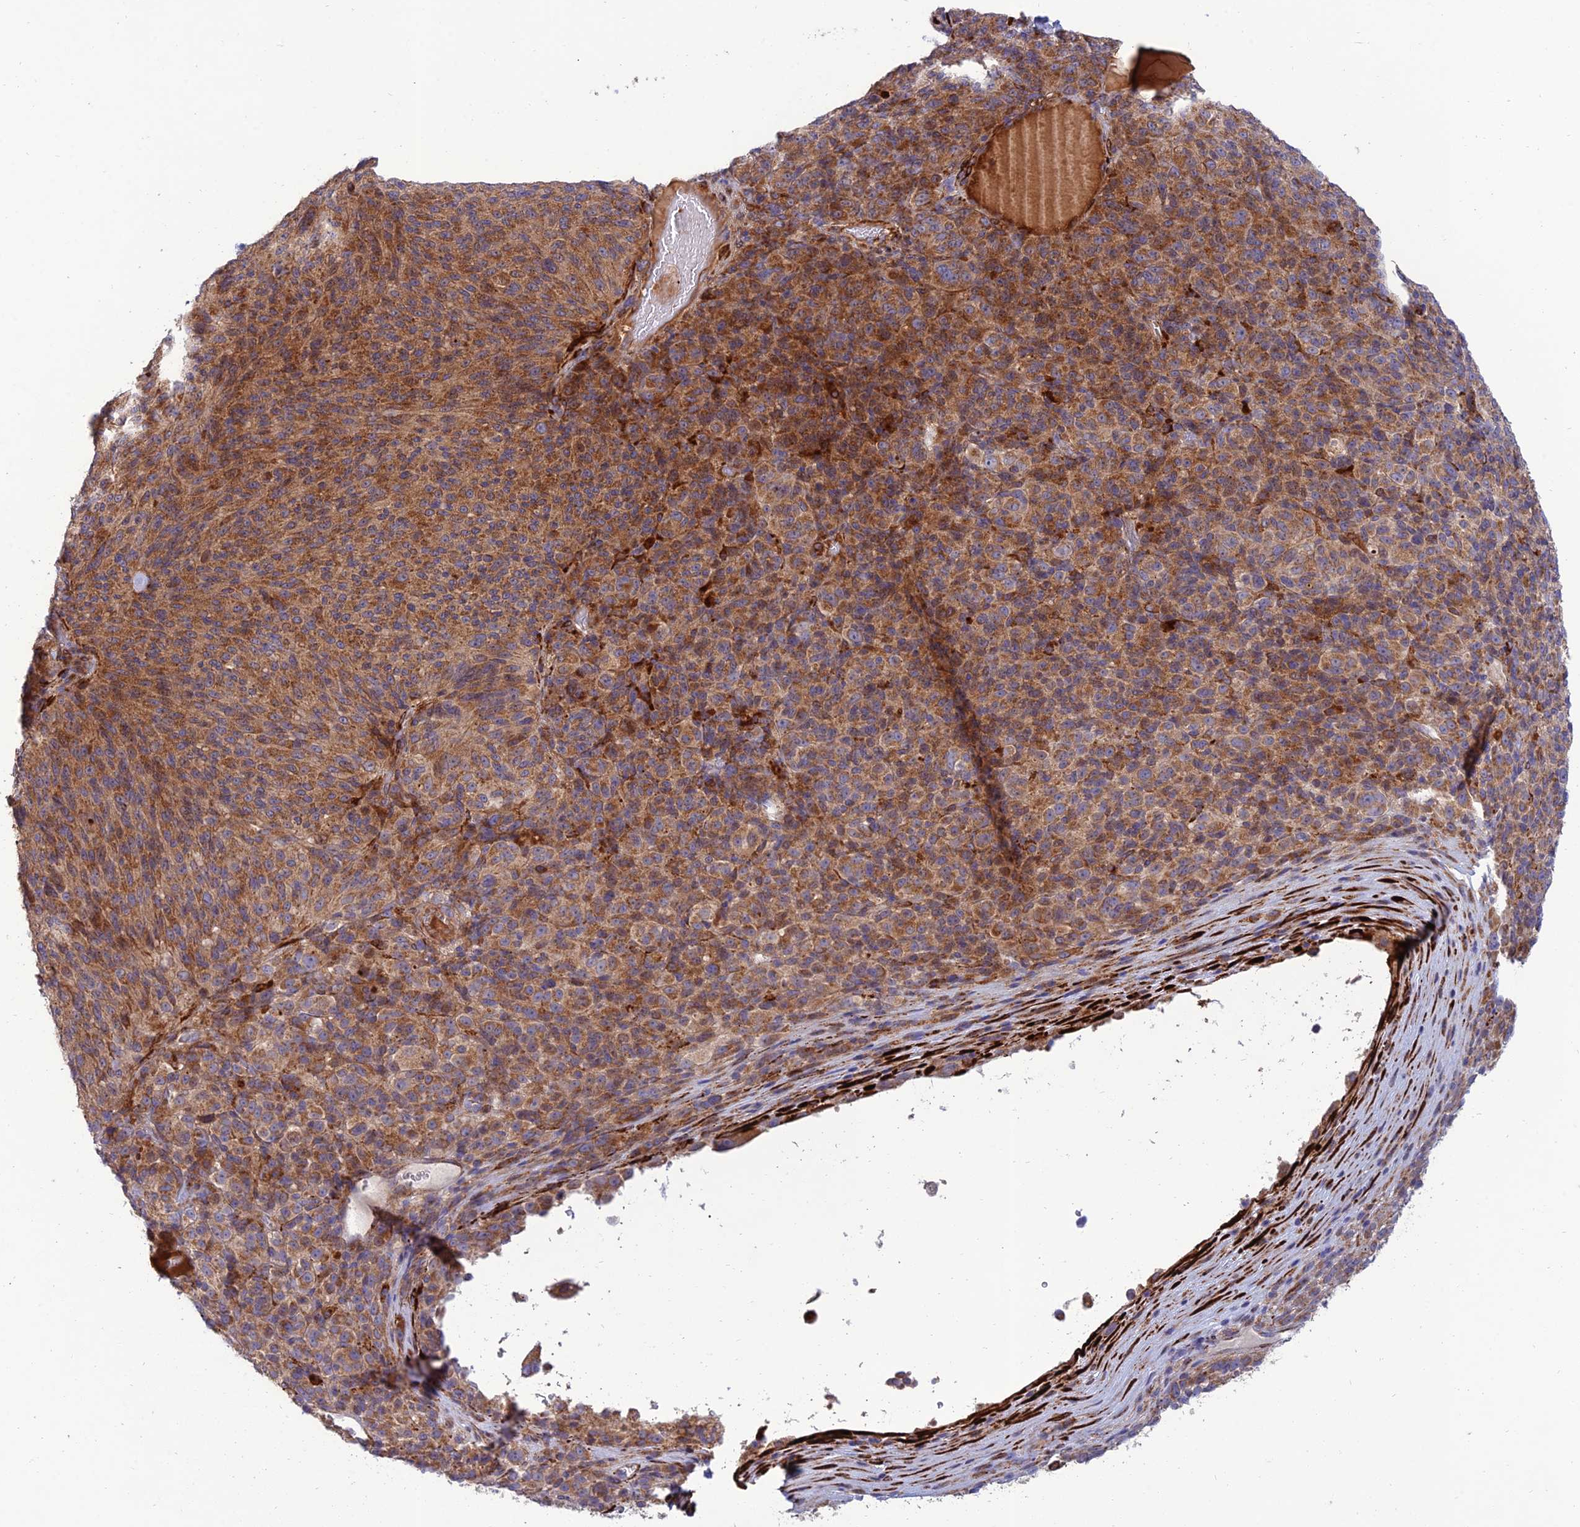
{"staining": {"intensity": "moderate", "quantity": ">75%", "location": "cytoplasmic/membranous"}, "tissue": "melanoma", "cell_type": "Tumor cells", "image_type": "cancer", "snomed": [{"axis": "morphology", "description": "Malignant melanoma, Metastatic site"}, {"axis": "topography", "description": "Brain"}], "caption": "This photomicrograph reveals IHC staining of melanoma, with medium moderate cytoplasmic/membranous expression in approximately >75% of tumor cells.", "gene": "RCN3", "patient": {"sex": "female", "age": 56}}